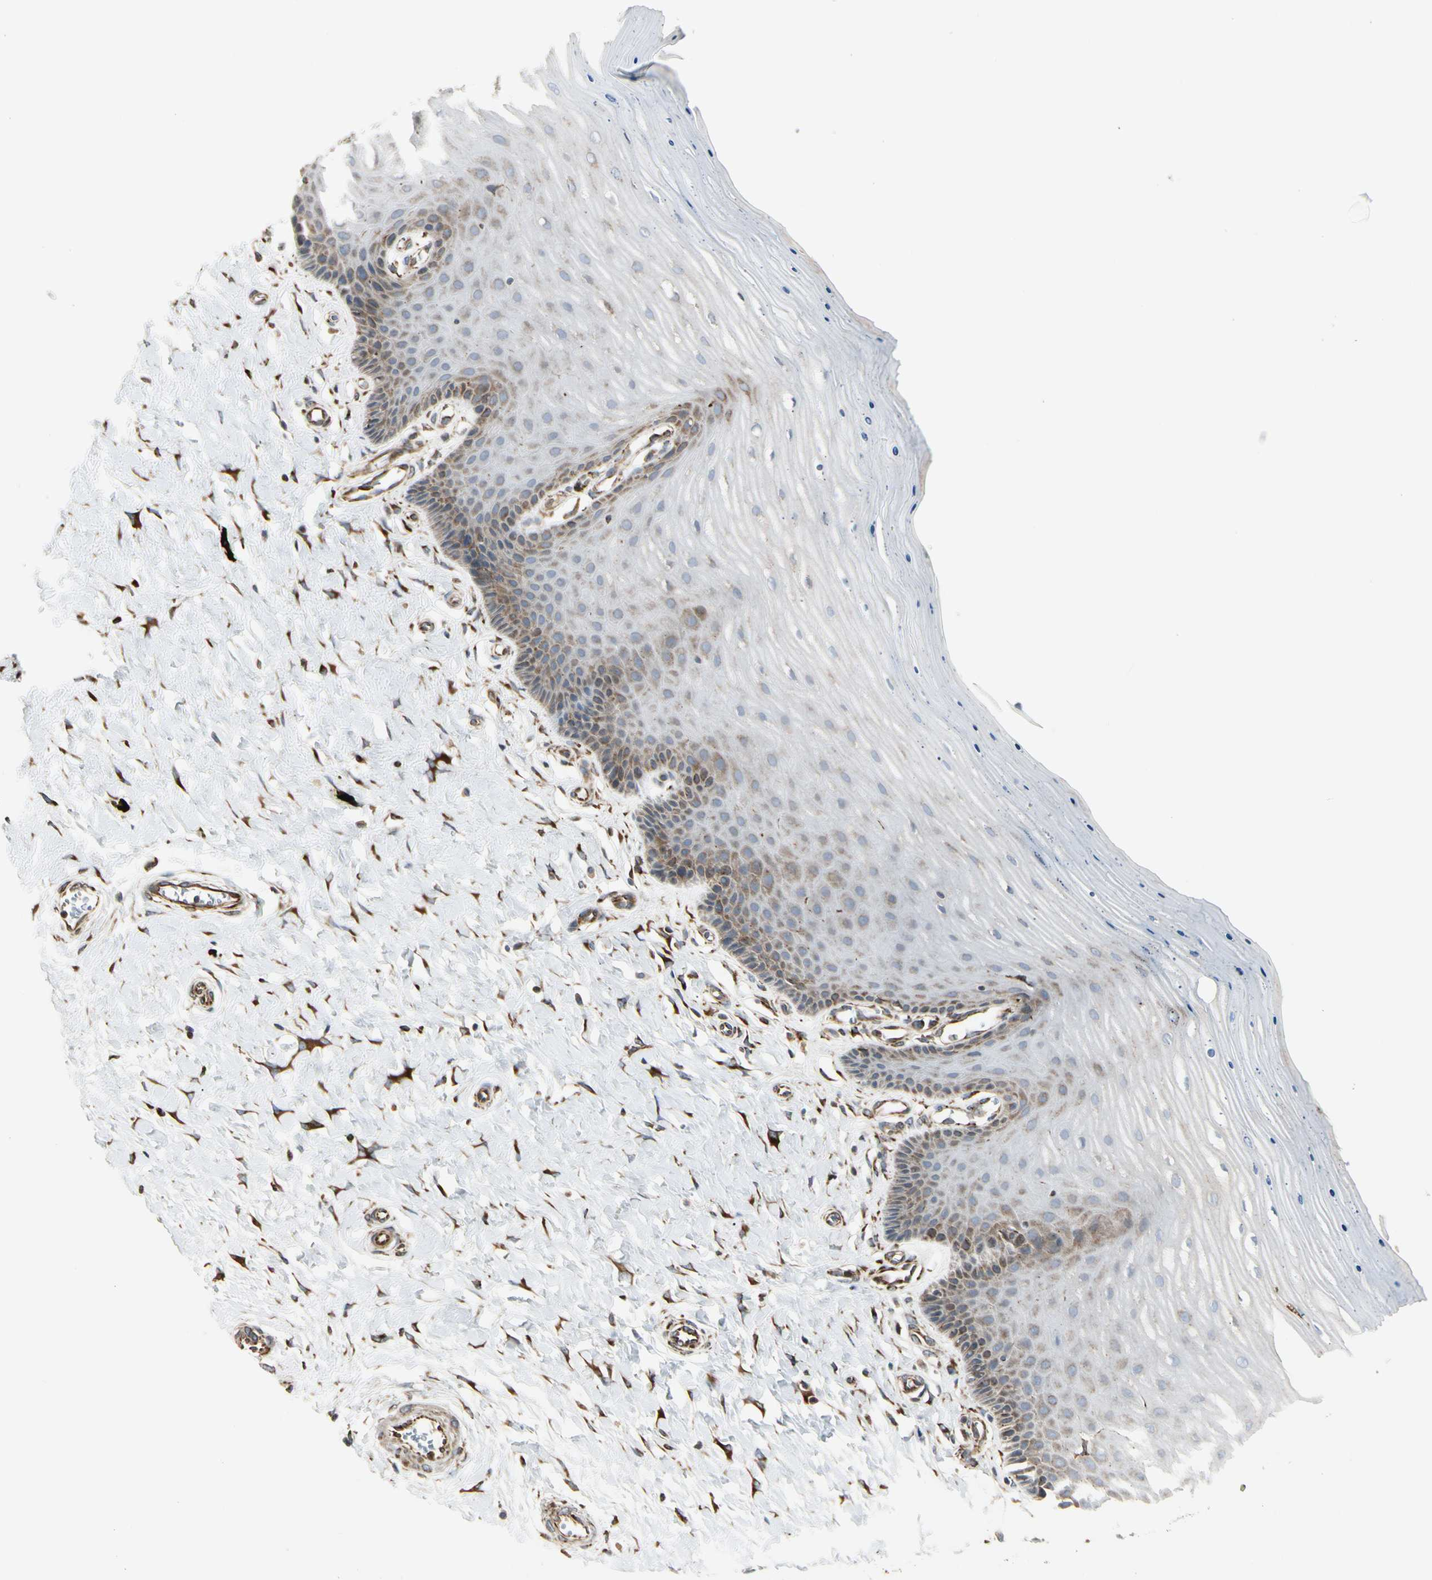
{"staining": {"intensity": "strong", "quantity": ">75%", "location": "cytoplasmic/membranous"}, "tissue": "cervix", "cell_type": "Glandular cells", "image_type": "normal", "snomed": [{"axis": "morphology", "description": "Normal tissue, NOS"}, {"axis": "topography", "description": "Cervix"}], "caption": "Immunohistochemistry photomicrograph of normal cervix: cervix stained using immunohistochemistry (IHC) reveals high levels of strong protein expression localized specifically in the cytoplasmic/membranous of glandular cells, appearing as a cytoplasmic/membranous brown color.", "gene": "HSP90B1", "patient": {"sex": "female", "age": 55}}